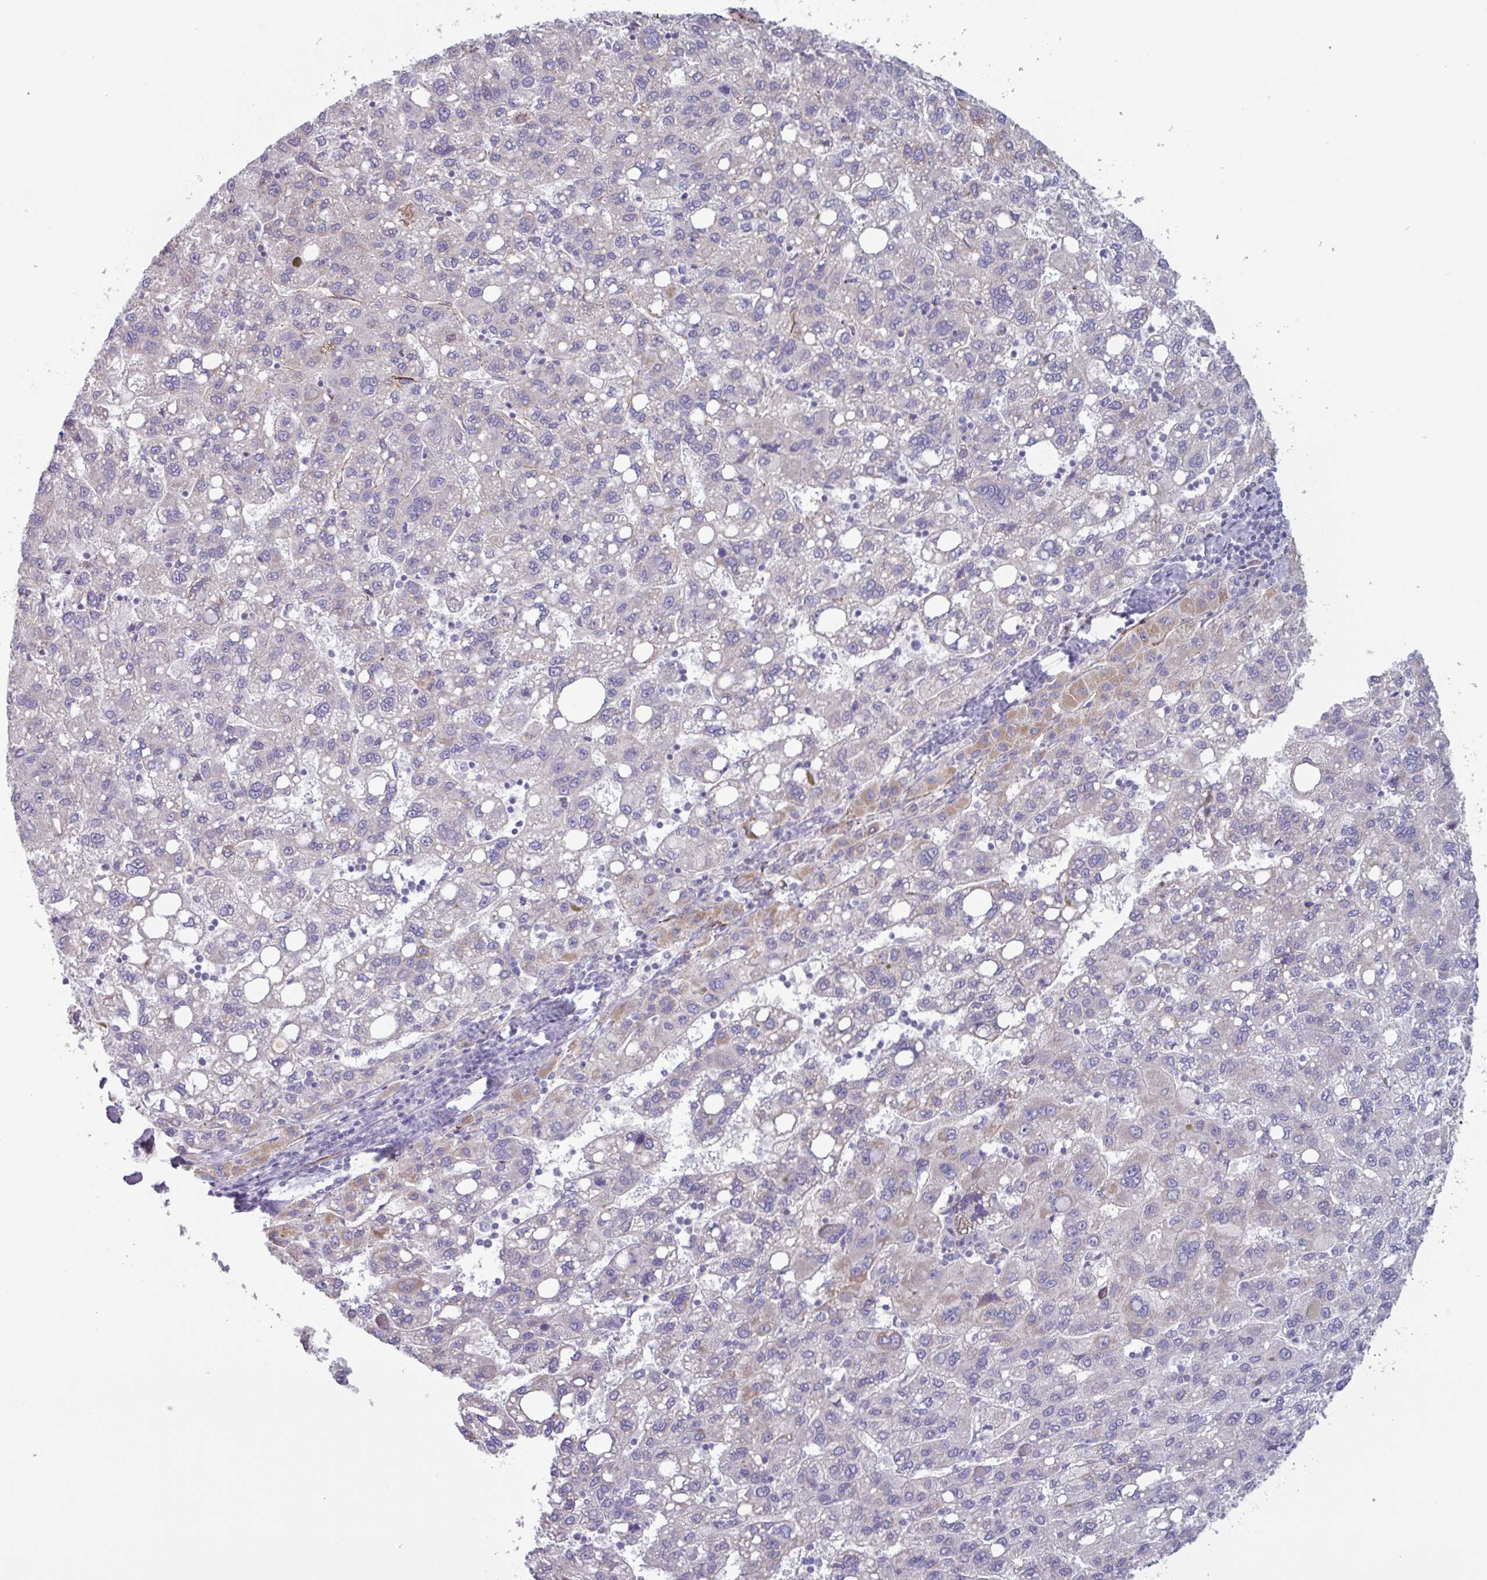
{"staining": {"intensity": "weak", "quantity": "<25%", "location": "cytoplasmic/membranous"}, "tissue": "liver cancer", "cell_type": "Tumor cells", "image_type": "cancer", "snomed": [{"axis": "morphology", "description": "Carcinoma, Hepatocellular, NOS"}, {"axis": "topography", "description": "Liver"}], "caption": "Immunohistochemical staining of human liver hepatocellular carcinoma shows no significant positivity in tumor cells. (DAB (3,3'-diaminobenzidine) immunohistochemistry (IHC) with hematoxylin counter stain).", "gene": "BTD", "patient": {"sex": "female", "age": 82}}